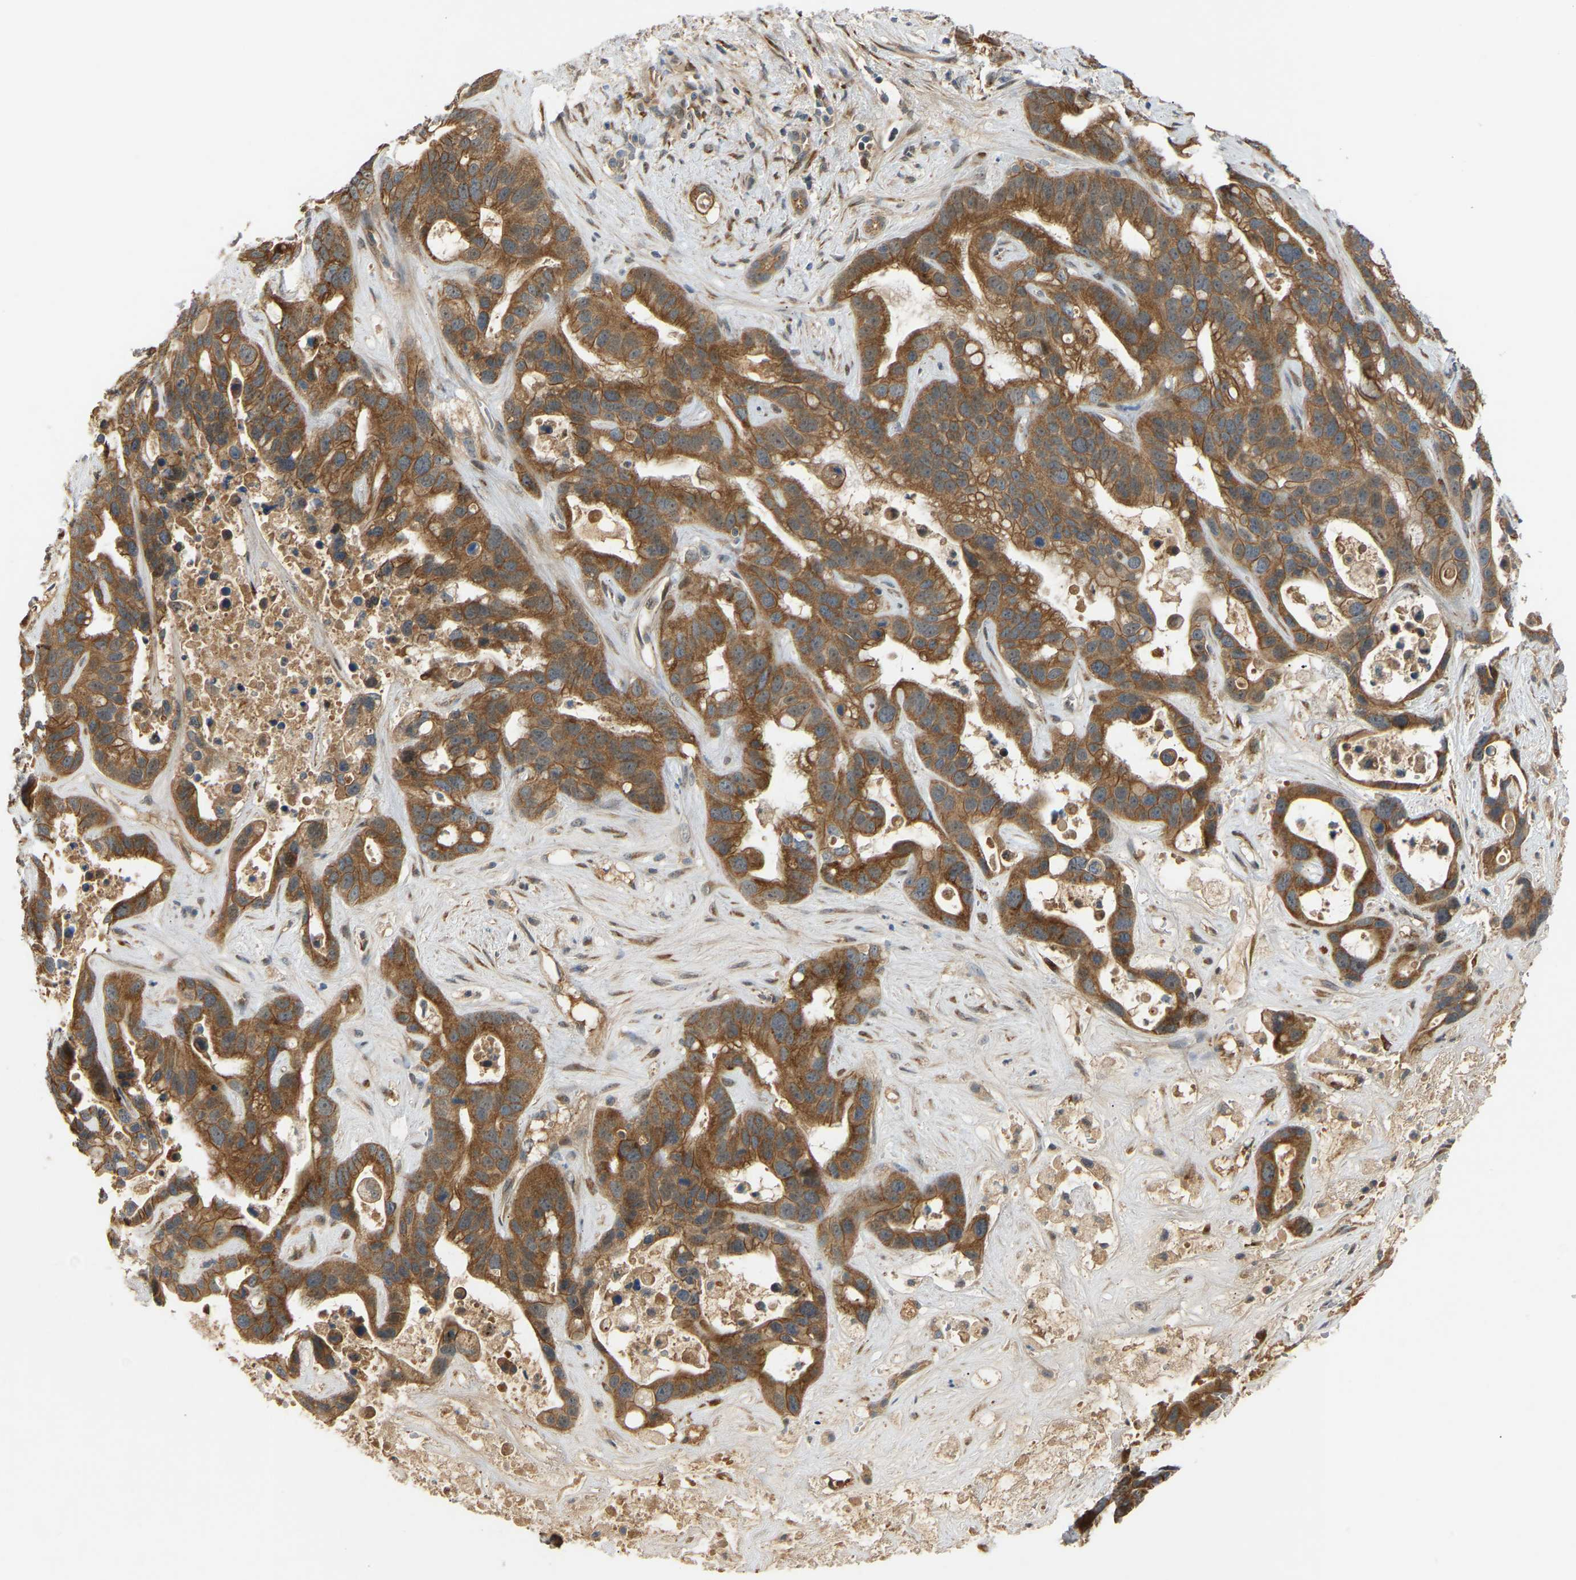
{"staining": {"intensity": "moderate", "quantity": ">75%", "location": "cytoplasmic/membranous"}, "tissue": "liver cancer", "cell_type": "Tumor cells", "image_type": "cancer", "snomed": [{"axis": "morphology", "description": "Cholangiocarcinoma"}, {"axis": "topography", "description": "Liver"}], "caption": "A brown stain shows moderate cytoplasmic/membranous positivity of a protein in human liver cancer (cholangiocarcinoma) tumor cells. Nuclei are stained in blue.", "gene": "PTCD1", "patient": {"sex": "female", "age": 65}}